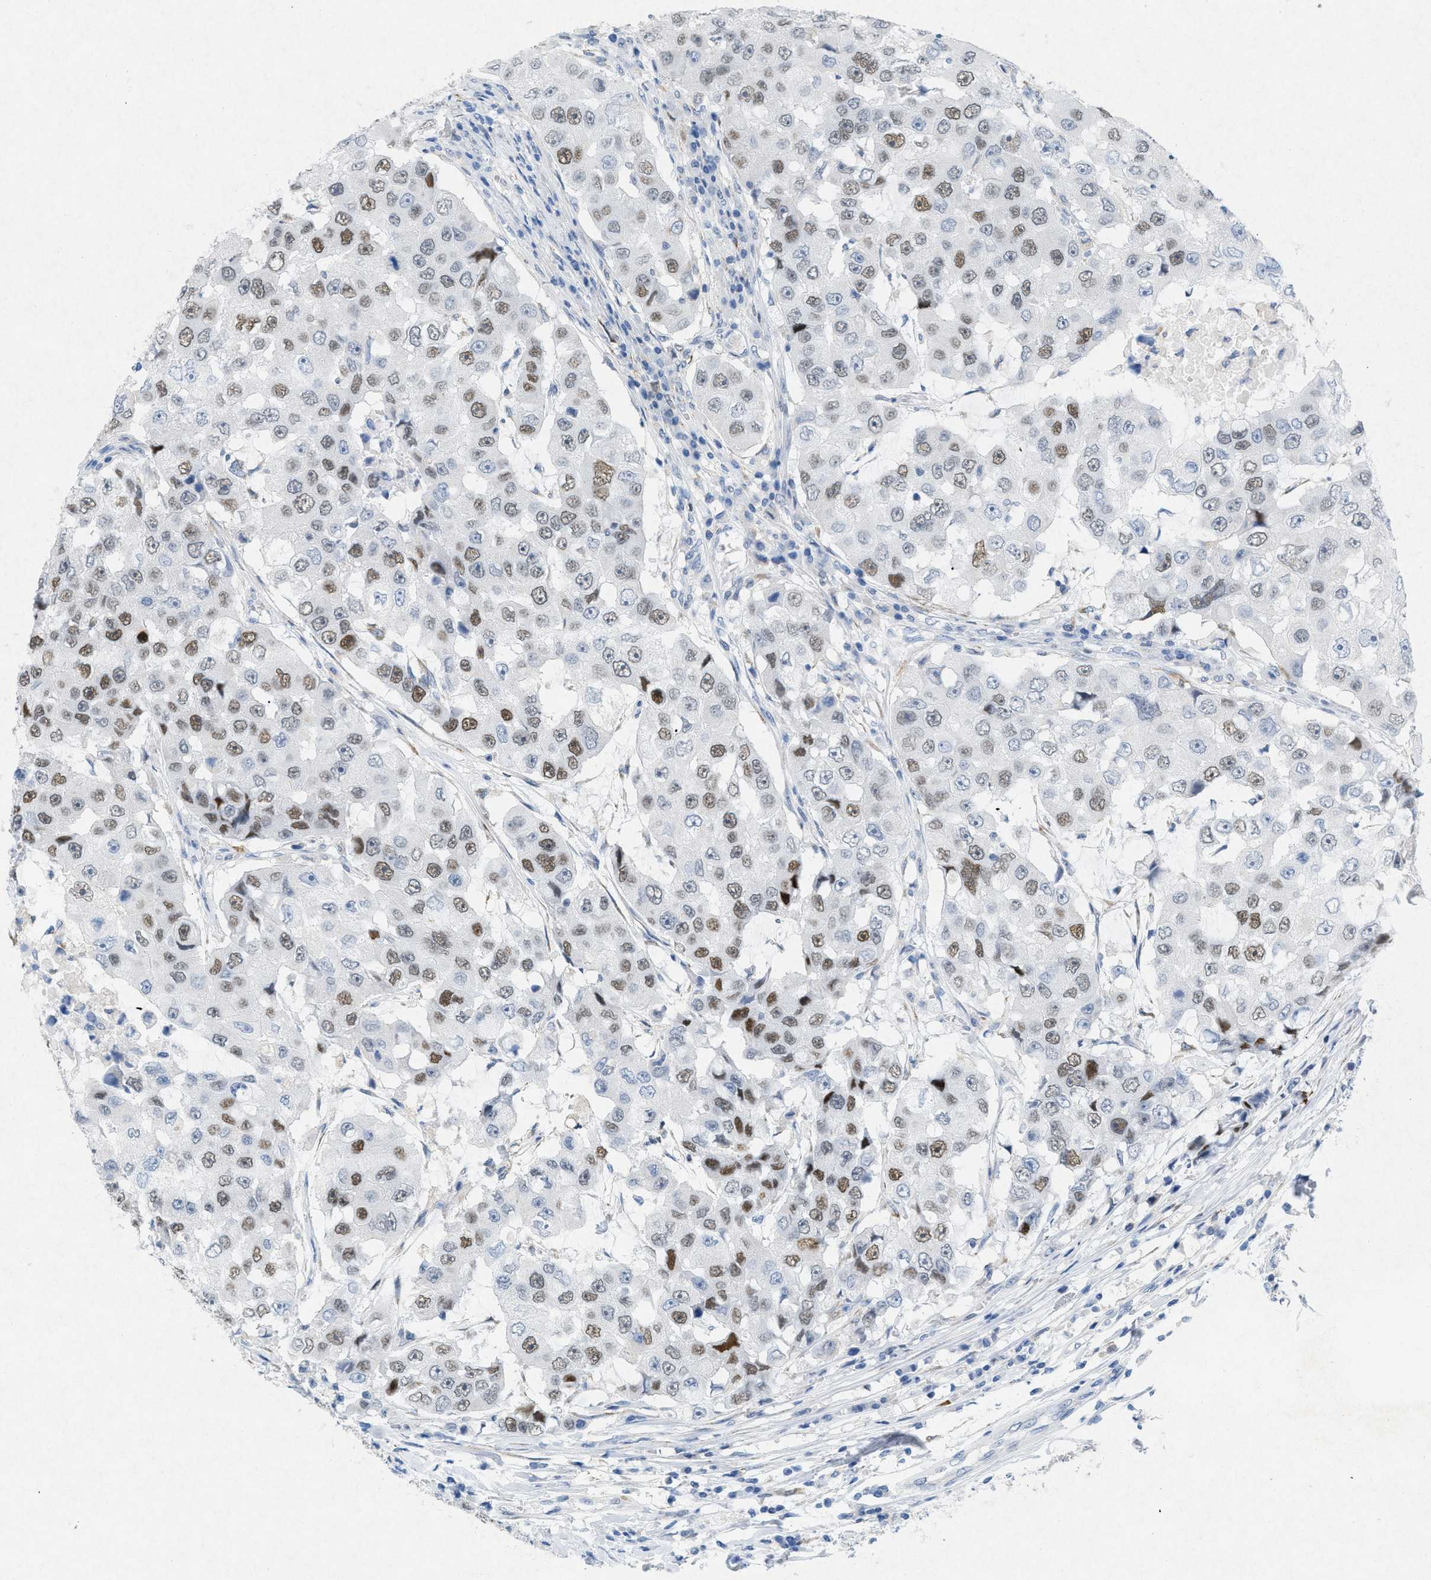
{"staining": {"intensity": "moderate", "quantity": "25%-75%", "location": "nuclear"}, "tissue": "breast cancer", "cell_type": "Tumor cells", "image_type": "cancer", "snomed": [{"axis": "morphology", "description": "Duct carcinoma"}, {"axis": "topography", "description": "Breast"}], "caption": "Moderate nuclear protein expression is identified in approximately 25%-75% of tumor cells in intraductal carcinoma (breast).", "gene": "TASOR", "patient": {"sex": "female", "age": 27}}